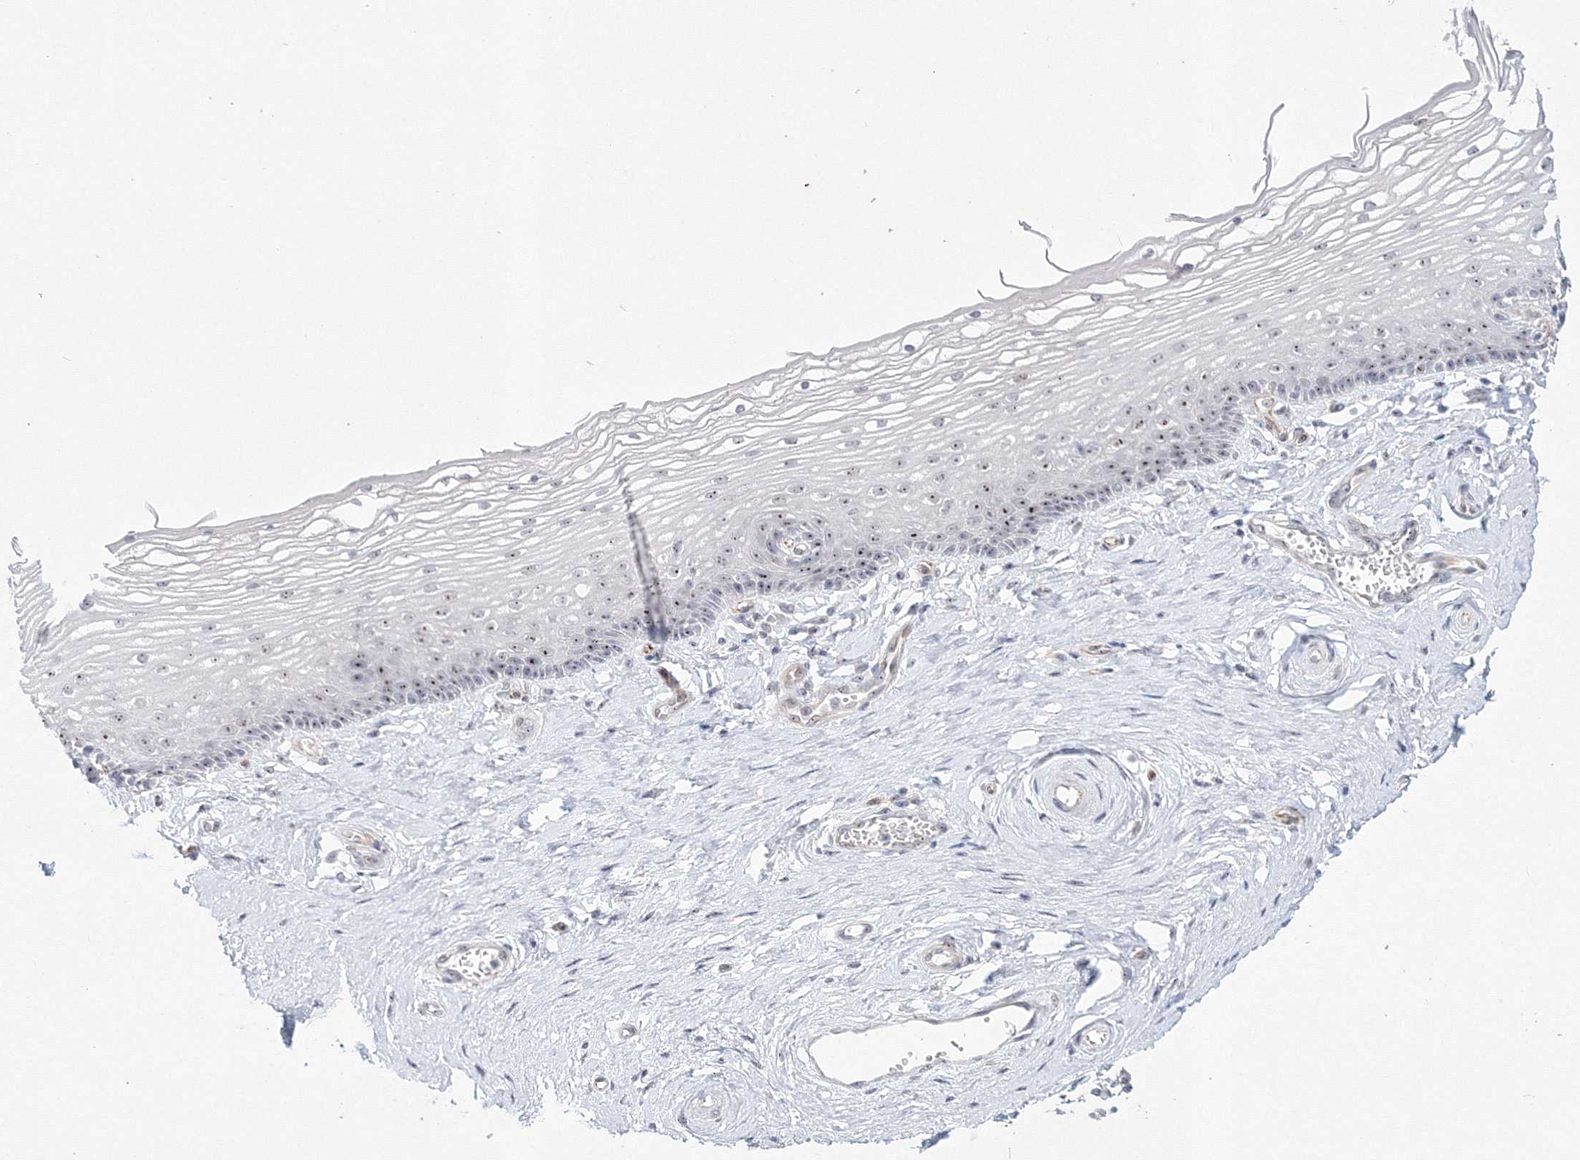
{"staining": {"intensity": "moderate", "quantity": "25%-75%", "location": "nuclear"}, "tissue": "vagina", "cell_type": "Squamous epithelial cells", "image_type": "normal", "snomed": [{"axis": "morphology", "description": "Normal tissue, NOS"}, {"axis": "topography", "description": "Vagina"}], "caption": "Immunohistochemistry of normal human vagina shows medium levels of moderate nuclear expression in approximately 25%-75% of squamous epithelial cells.", "gene": "SIRT7", "patient": {"sex": "female", "age": 46}}